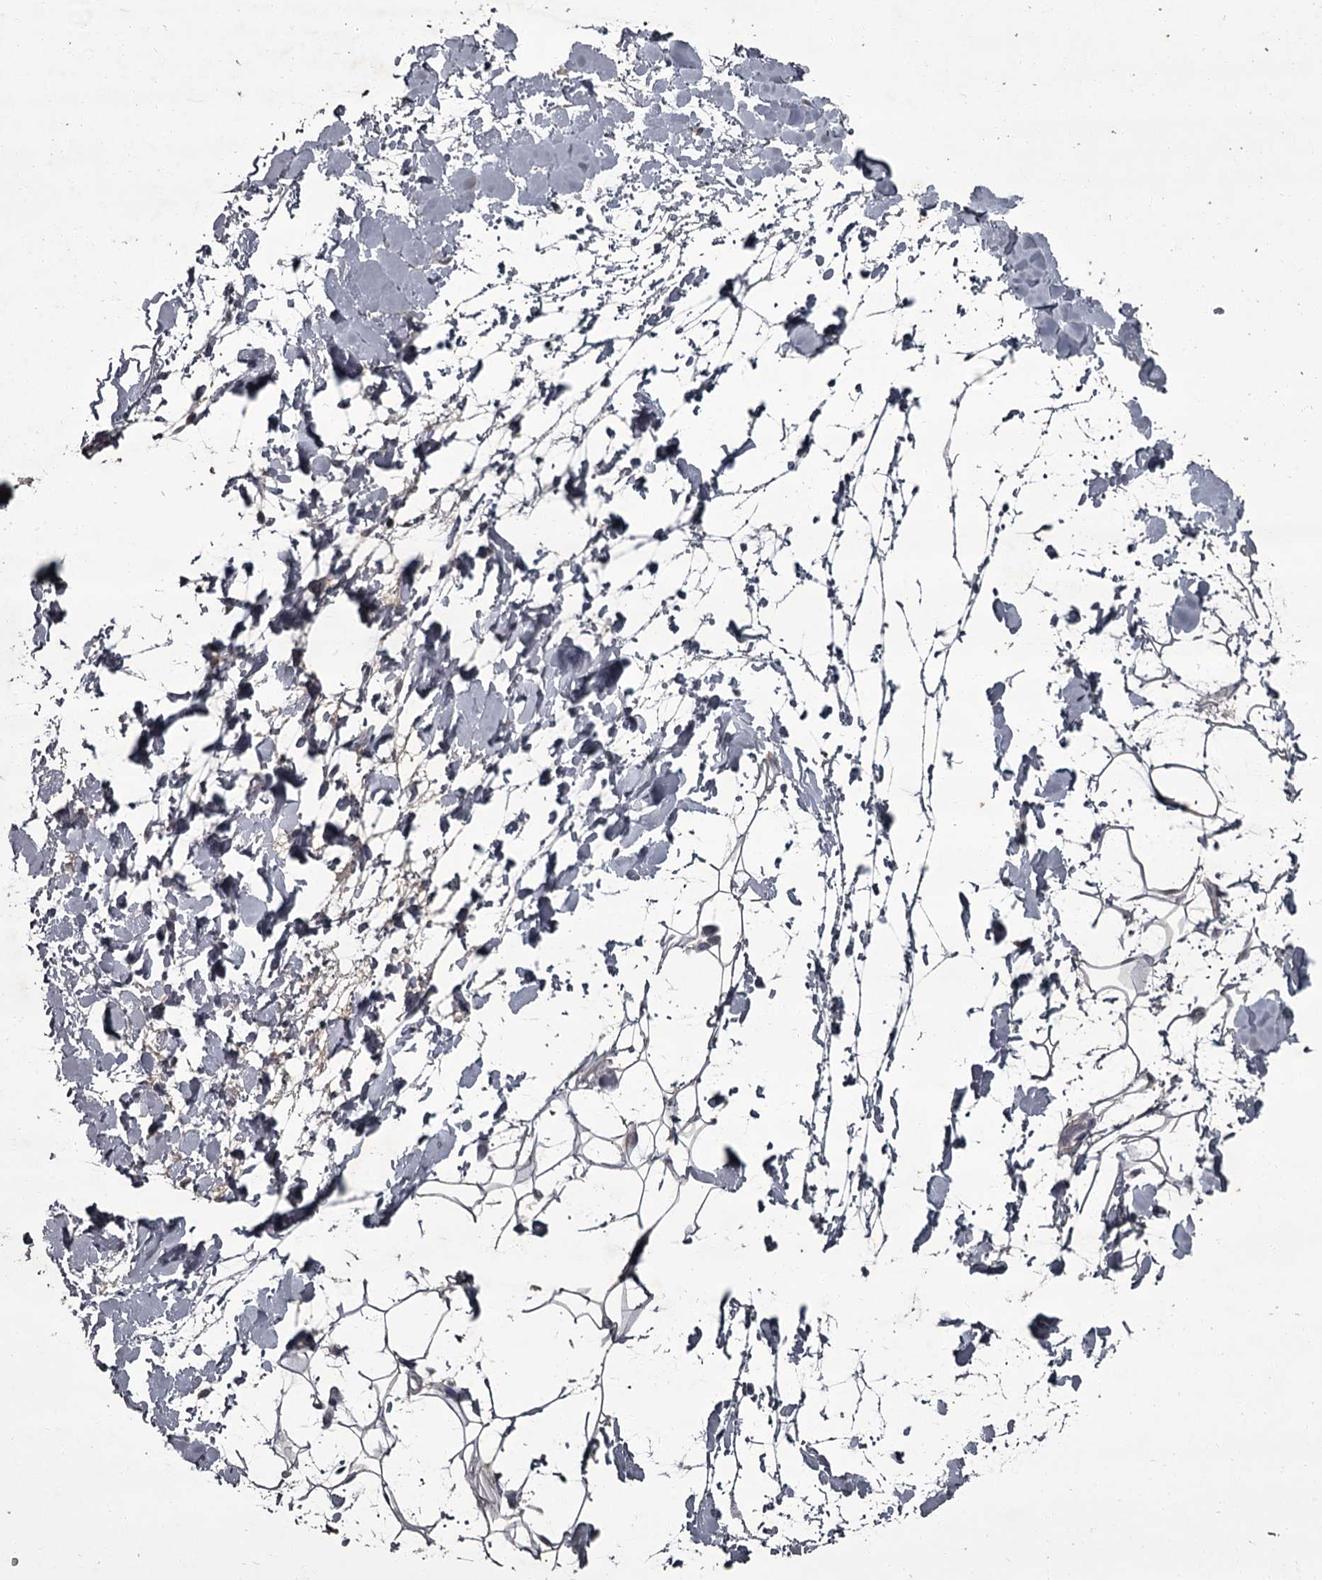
{"staining": {"intensity": "negative", "quantity": "none", "location": "none"}, "tissue": "adipose tissue", "cell_type": "Adipocytes", "image_type": "normal", "snomed": [{"axis": "morphology", "description": "Normal tissue, NOS"}, {"axis": "topography", "description": "Breast"}], "caption": "A high-resolution image shows immunohistochemistry staining of unremarkable adipose tissue, which shows no significant expression in adipocytes. (Brightfield microscopy of DAB (3,3'-diaminobenzidine) IHC at high magnification).", "gene": "FLVCR2", "patient": {"sex": "female", "age": 26}}